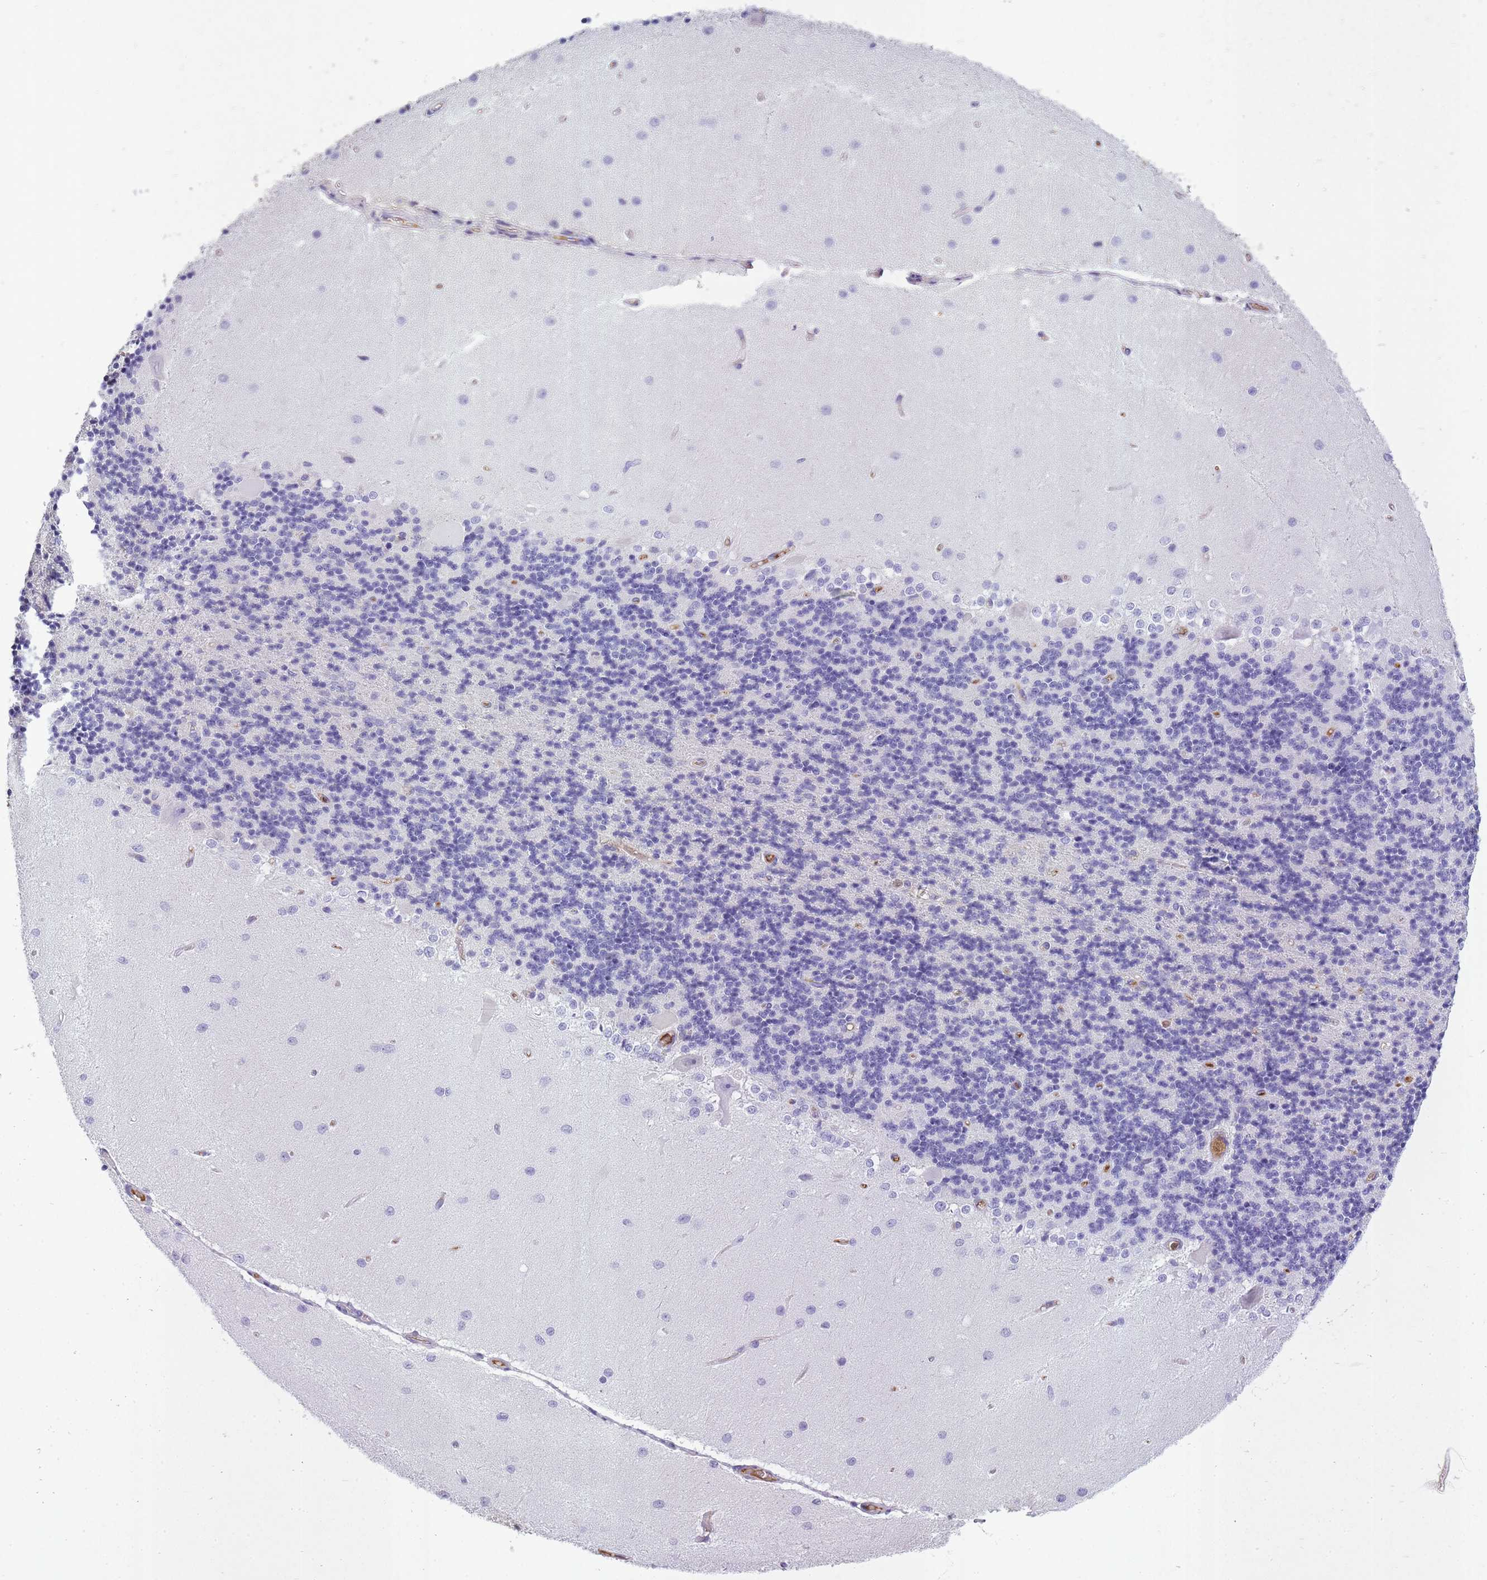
{"staining": {"intensity": "negative", "quantity": "none", "location": "none"}, "tissue": "cerebellum", "cell_type": "Cells in granular layer", "image_type": "normal", "snomed": [{"axis": "morphology", "description": "Normal tissue, NOS"}, {"axis": "topography", "description": "Cerebellum"}], "caption": "Cerebellum was stained to show a protein in brown. There is no significant expression in cells in granular layer. (DAB immunohistochemistry with hematoxylin counter stain).", "gene": "IGKV1", "patient": {"sex": "female", "age": 29}}